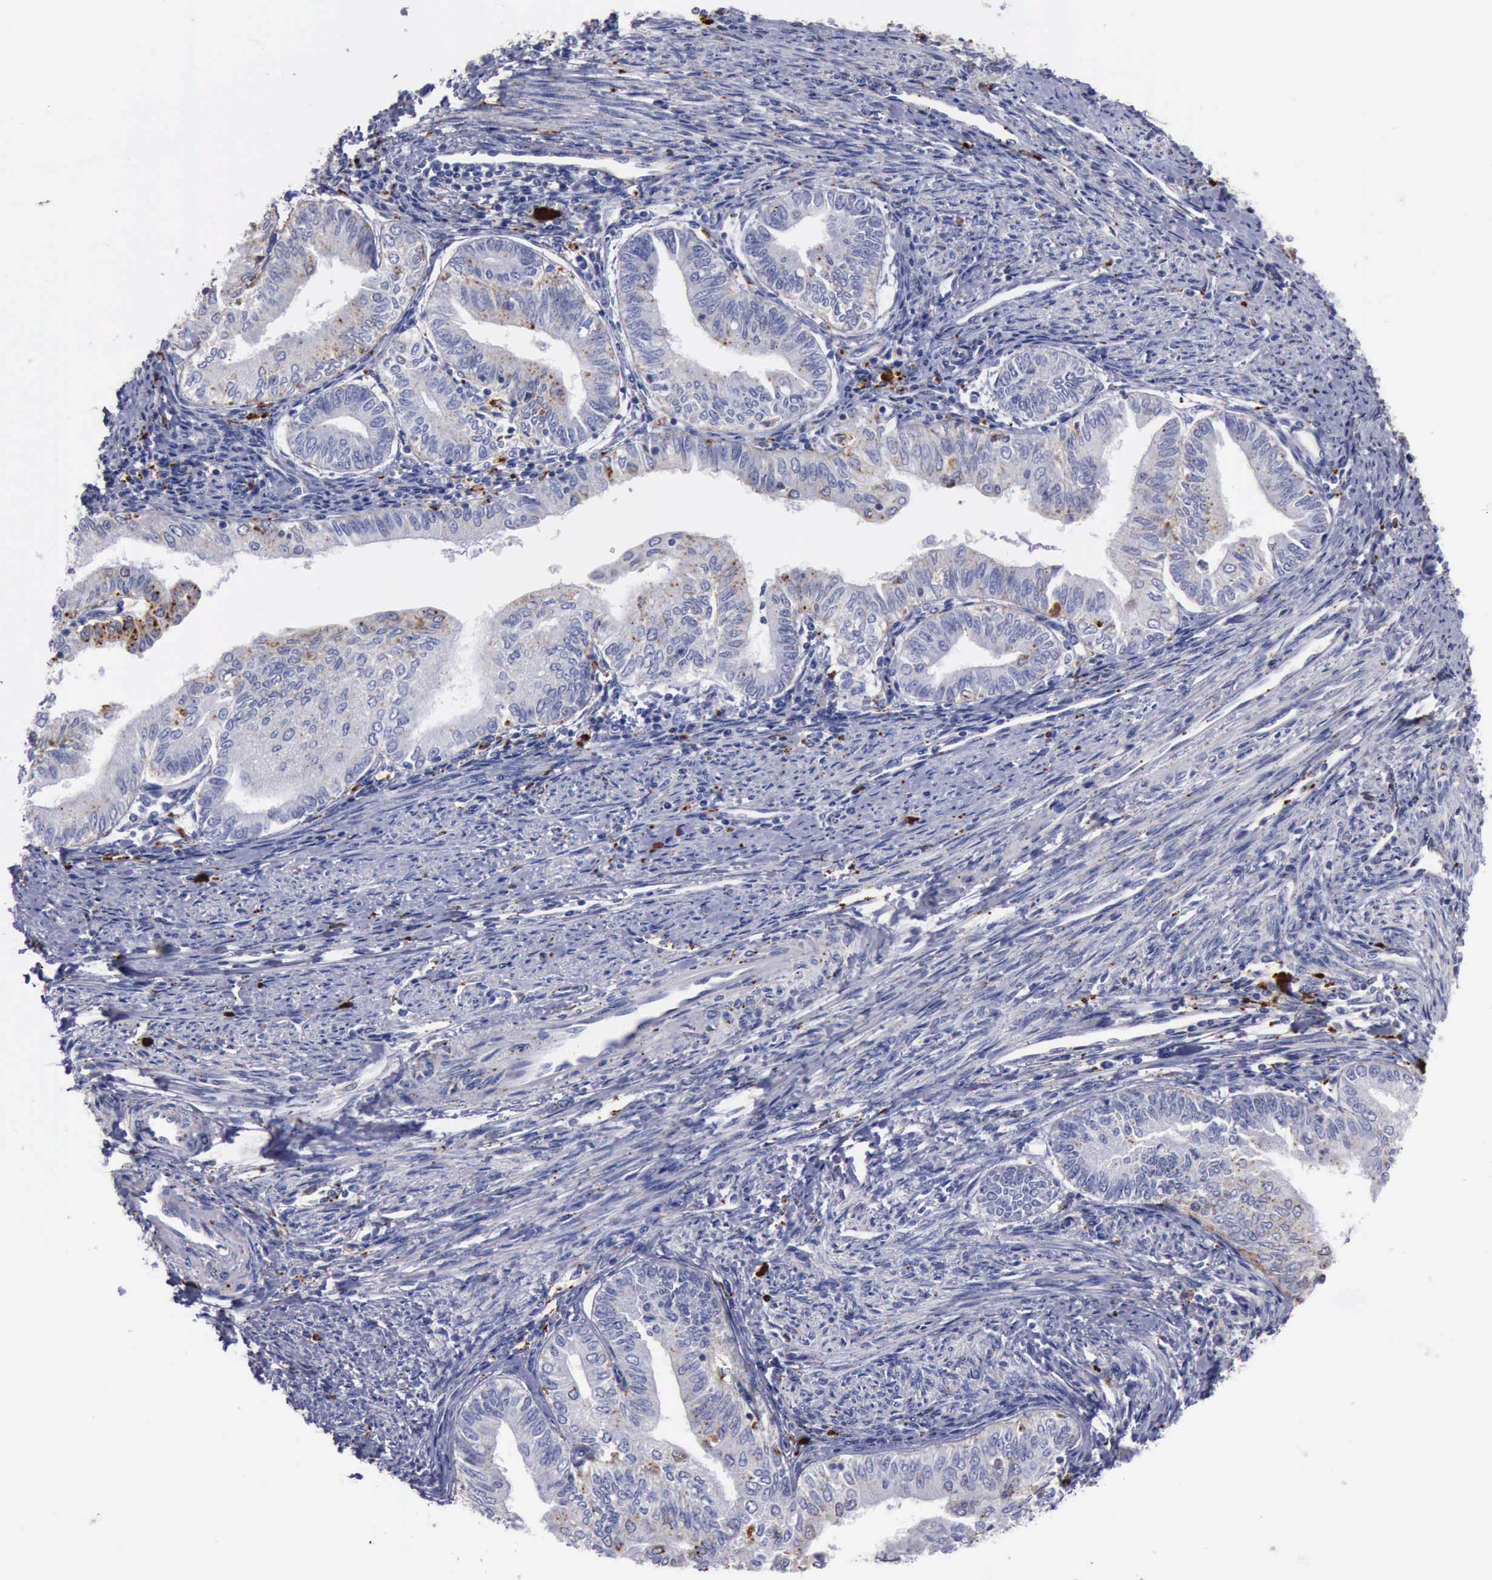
{"staining": {"intensity": "weak", "quantity": "25%-75%", "location": "cytoplasmic/membranous"}, "tissue": "endometrial cancer", "cell_type": "Tumor cells", "image_type": "cancer", "snomed": [{"axis": "morphology", "description": "Adenocarcinoma, NOS"}, {"axis": "topography", "description": "Endometrium"}], "caption": "This is an image of IHC staining of endometrial cancer, which shows weak expression in the cytoplasmic/membranous of tumor cells.", "gene": "CTSD", "patient": {"sex": "female", "age": 66}}